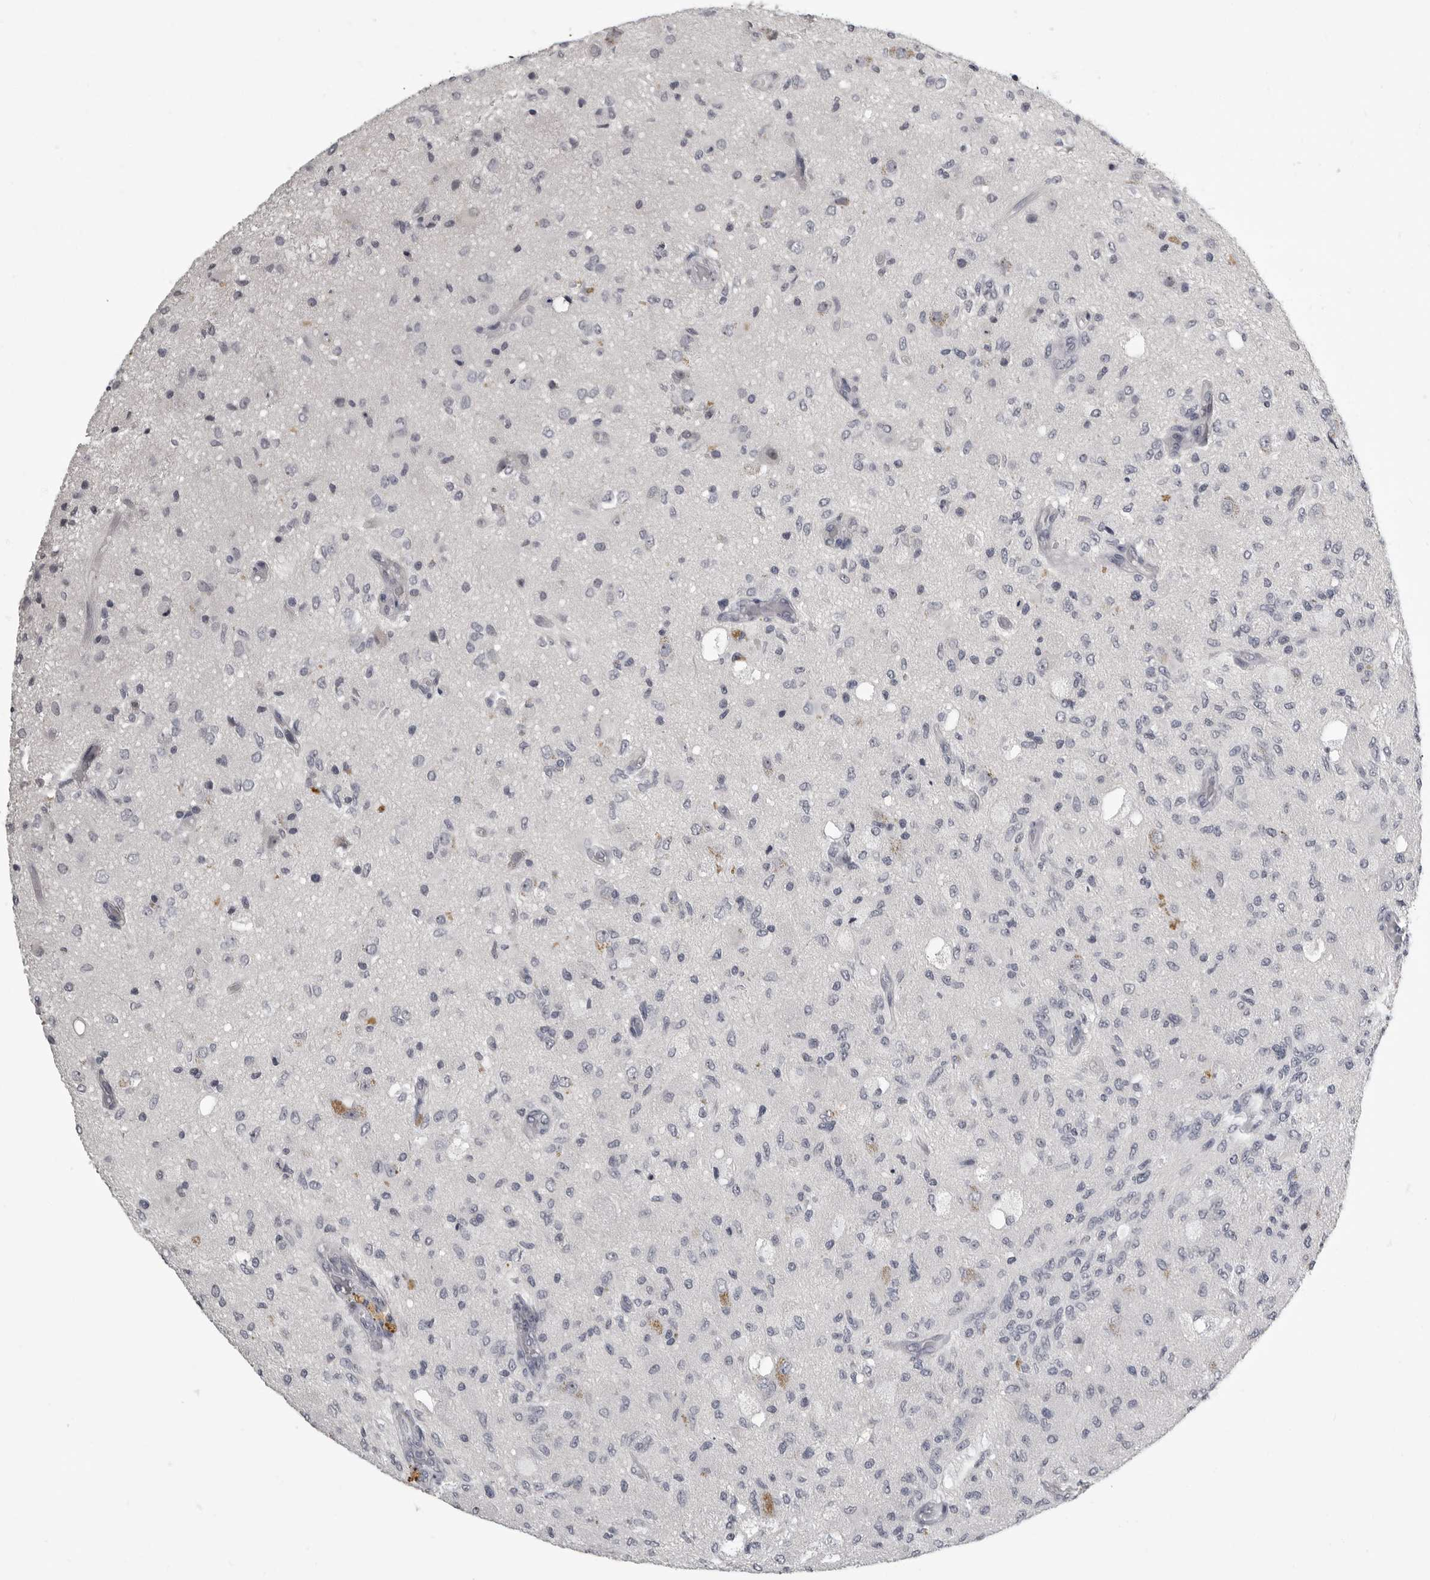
{"staining": {"intensity": "negative", "quantity": "none", "location": "none"}, "tissue": "glioma", "cell_type": "Tumor cells", "image_type": "cancer", "snomed": [{"axis": "morphology", "description": "Normal tissue, NOS"}, {"axis": "morphology", "description": "Glioma, malignant, High grade"}, {"axis": "topography", "description": "Cerebral cortex"}], "caption": "This is an IHC micrograph of human malignant glioma (high-grade). There is no expression in tumor cells.", "gene": "MRTO4", "patient": {"sex": "male", "age": 77}}